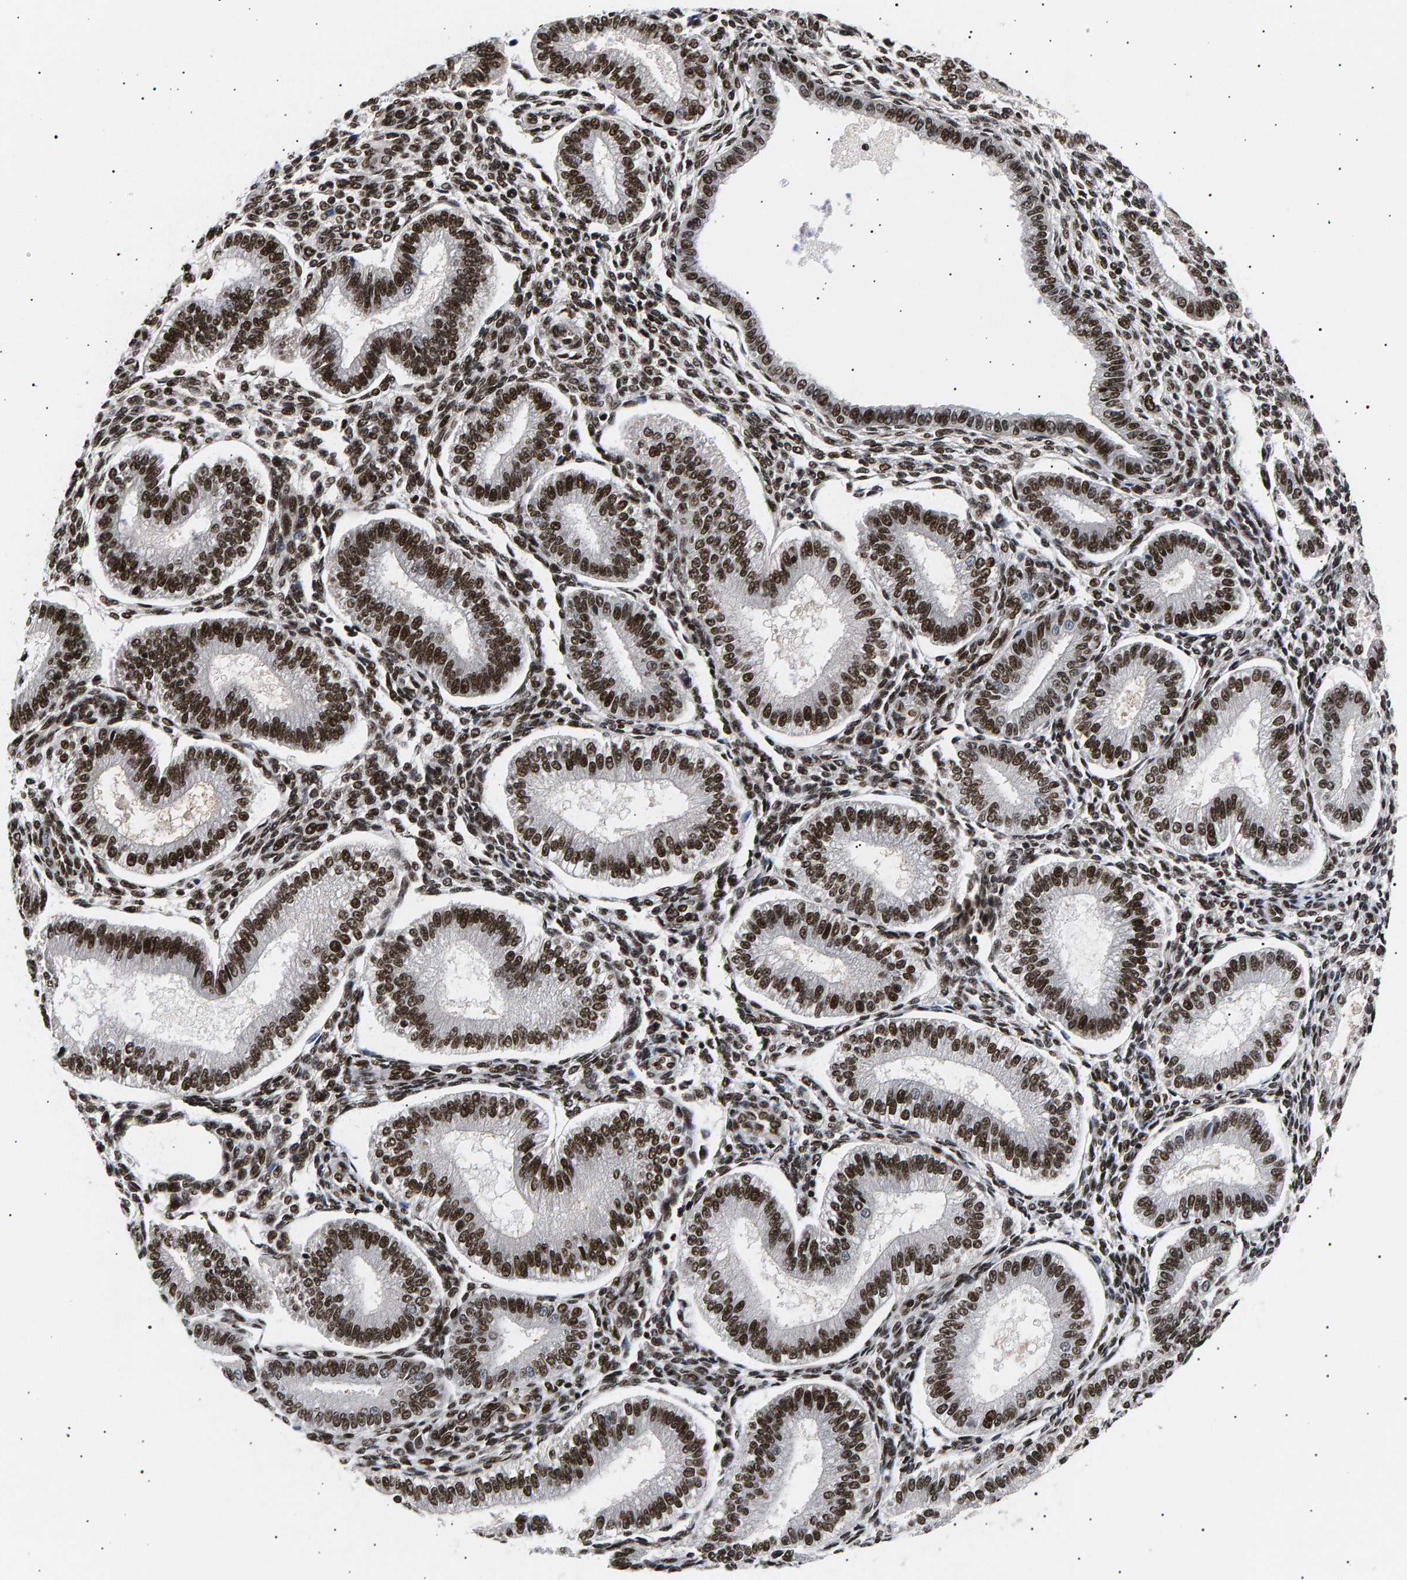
{"staining": {"intensity": "strong", "quantity": ">75%", "location": "nuclear"}, "tissue": "endometrium", "cell_type": "Cells in endometrial stroma", "image_type": "normal", "snomed": [{"axis": "morphology", "description": "Normal tissue, NOS"}, {"axis": "topography", "description": "Endometrium"}], "caption": "A micrograph of endometrium stained for a protein demonstrates strong nuclear brown staining in cells in endometrial stroma. The protein of interest is stained brown, and the nuclei are stained in blue (DAB (3,3'-diaminobenzidine) IHC with brightfield microscopy, high magnification).", "gene": "ANKRD40", "patient": {"sex": "female", "age": 39}}